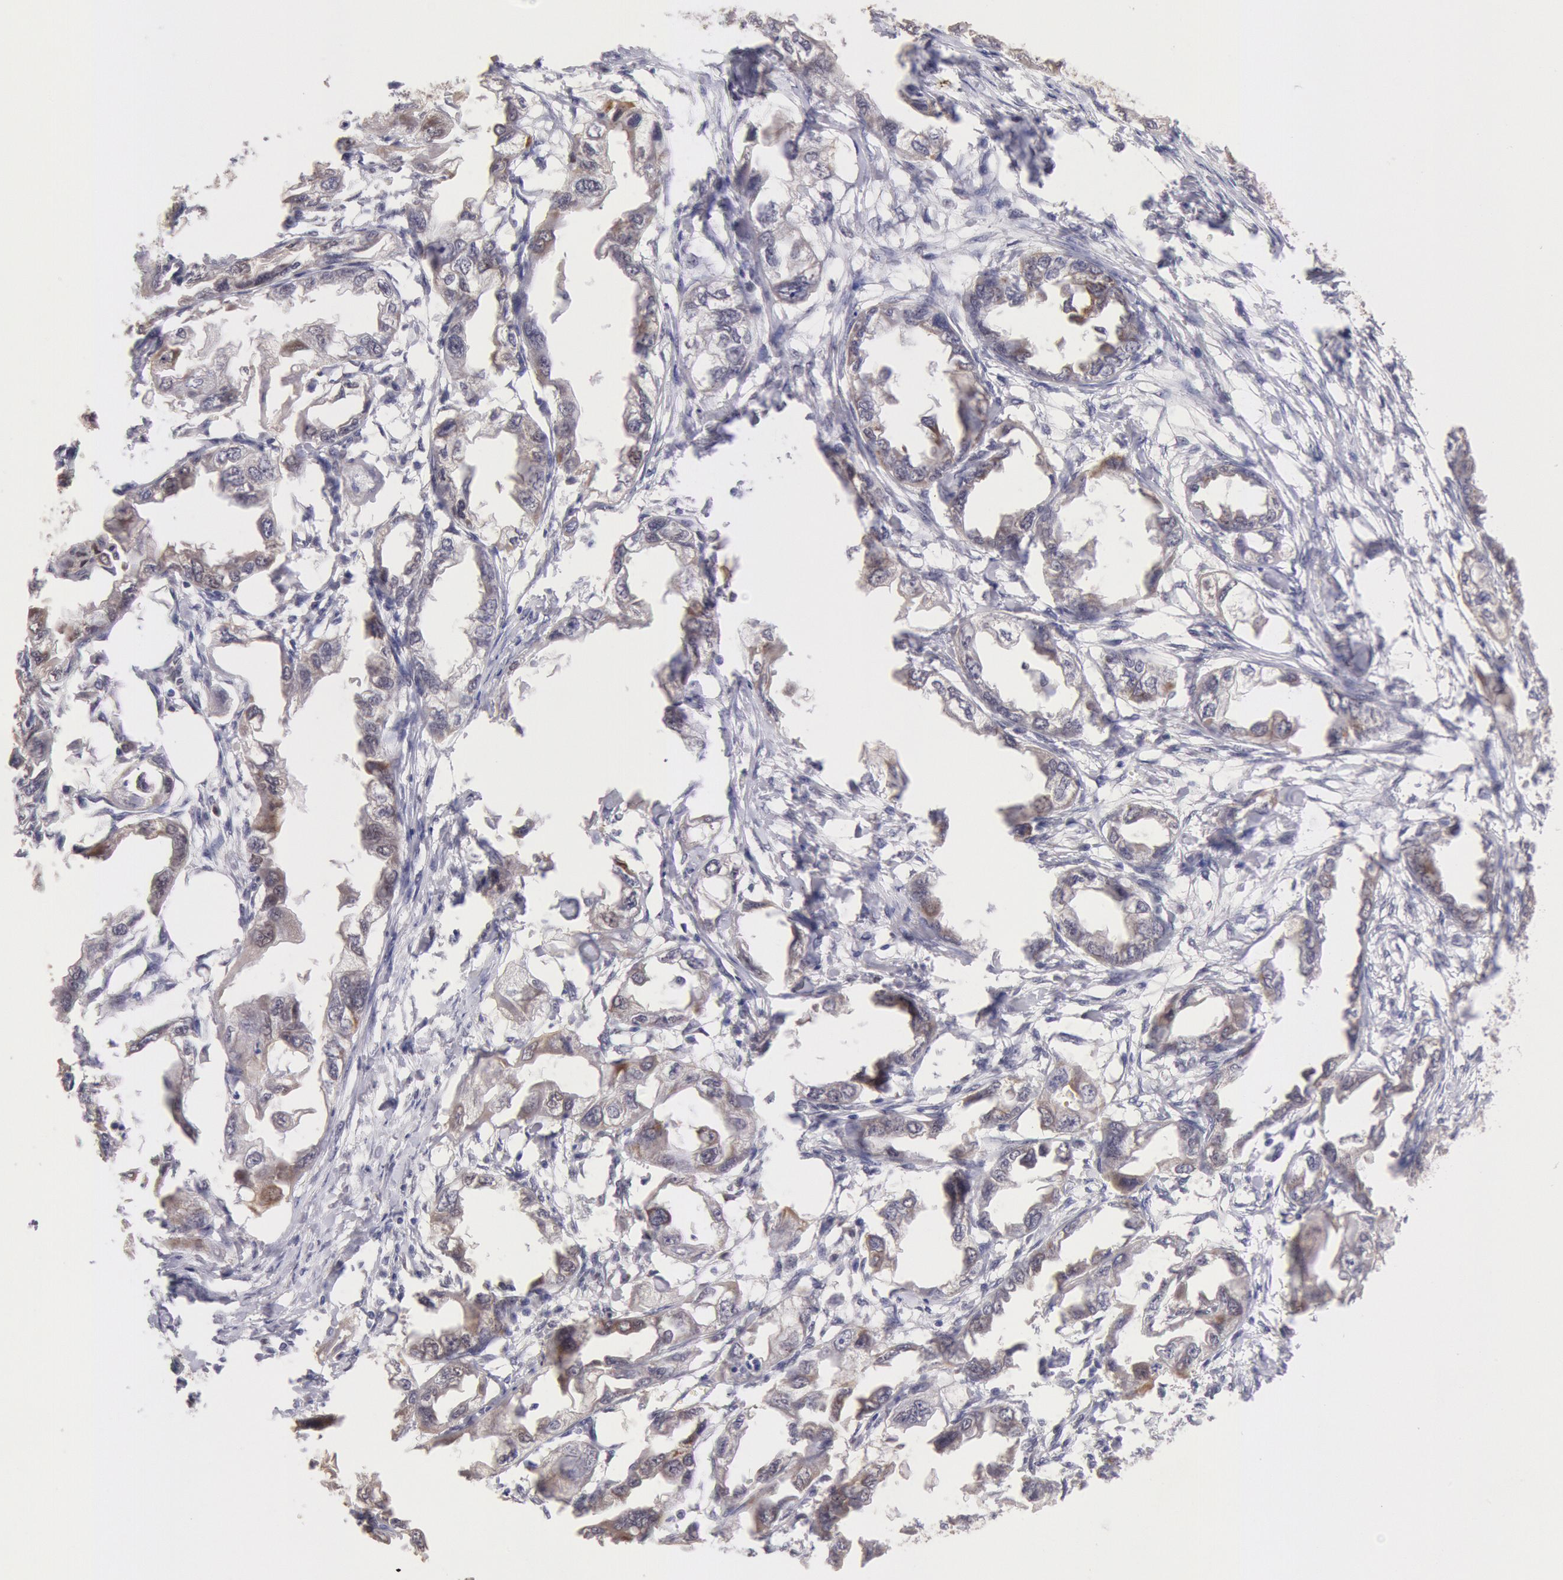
{"staining": {"intensity": "moderate", "quantity": ">75%", "location": "cytoplasmic/membranous,nuclear"}, "tissue": "endometrial cancer", "cell_type": "Tumor cells", "image_type": "cancer", "snomed": [{"axis": "morphology", "description": "Adenocarcinoma, NOS"}, {"axis": "topography", "description": "Endometrium"}], "caption": "Moderate cytoplasmic/membranous and nuclear expression for a protein is present in approximately >75% of tumor cells of endometrial cancer (adenocarcinoma) using immunohistochemistry (IHC).", "gene": "CDKN2B", "patient": {"sex": "female", "age": 67}}